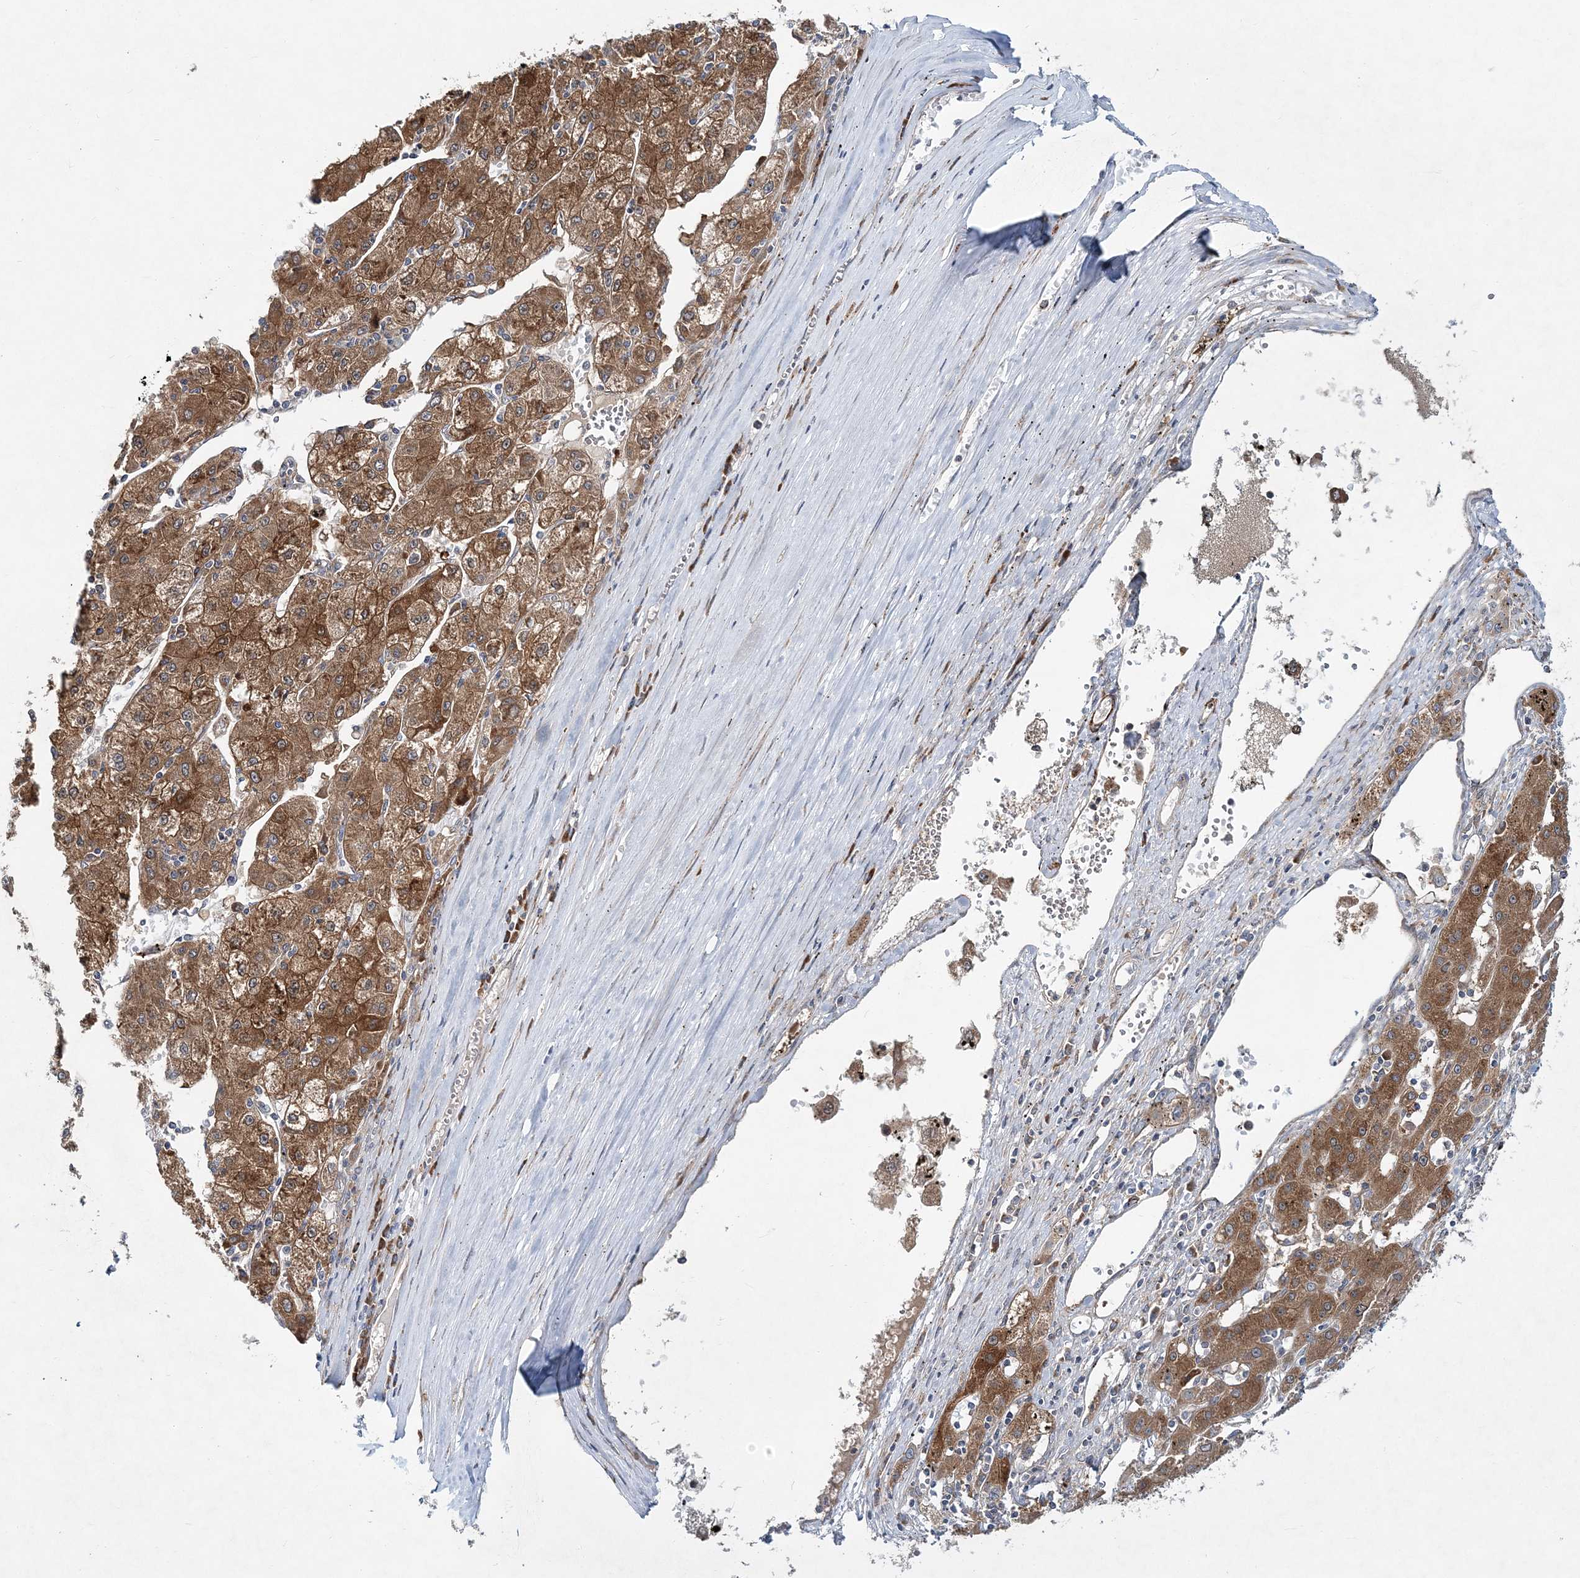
{"staining": {"intensity": "moderate", "quantity": ">75%", "location": "cytoplasmic/membranous"}, "tissue": "liver cancer", "cell_type": "Tumor cells", "image_type": "cancer", "snomed": [{"axis": "morphology", "description": "Carcinoma, Hepatocellular, NOS"}, {"axis": "topography", "description": "Liver"}], "caption": "Moderate cytoplasmic/membranous positivity is present in approximately >75% of tumor cells in liver cancer. The staining is performed using DAB (3,3'-diaminobenzidine) brown chromogen to label protein expression. The nuclei are counter-stained blue using hematoxylin.", "gene": "NBAS", "patient": {"sex": "male", "age": 72}}